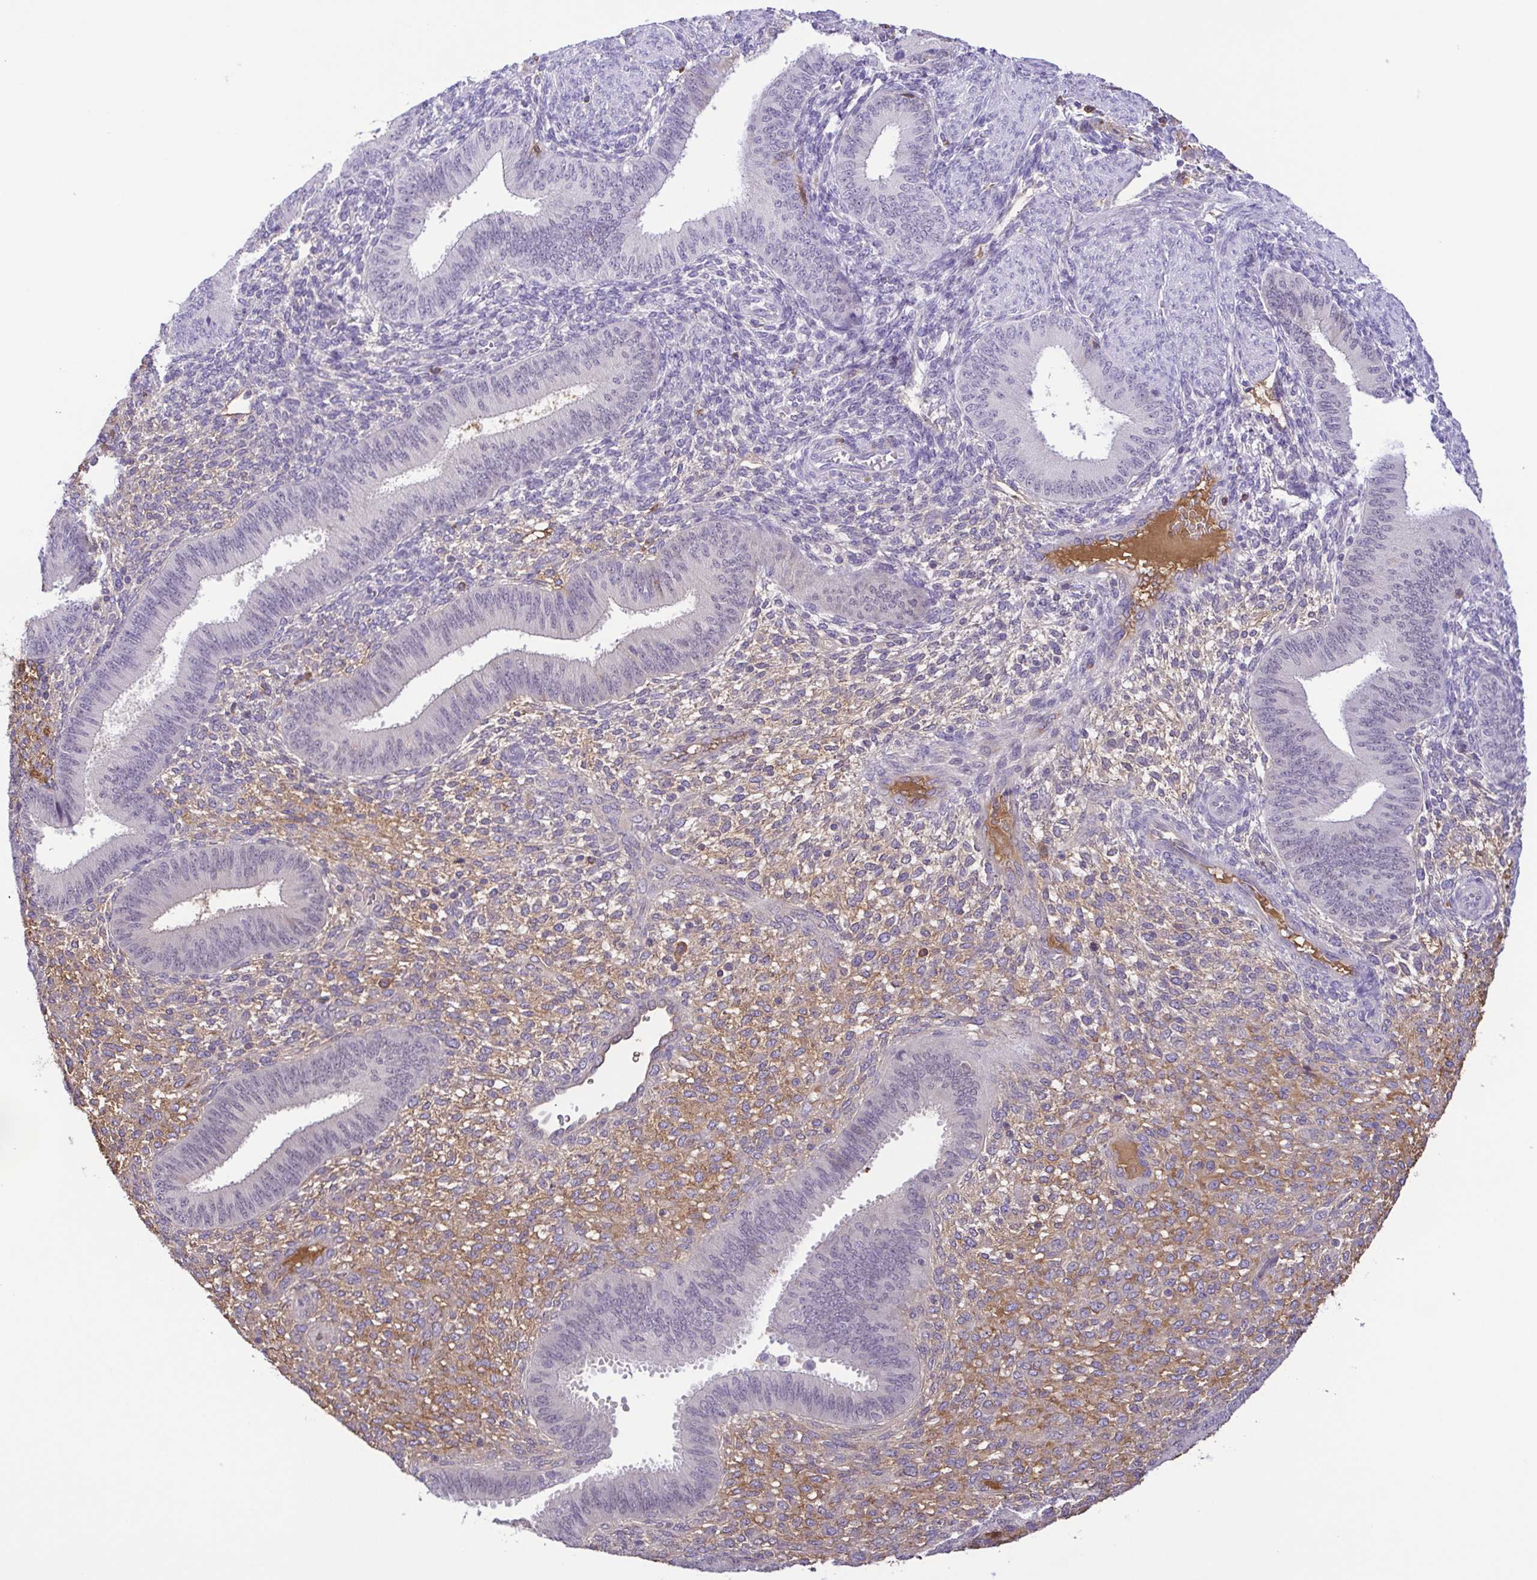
{"staining": {"intensity": "weak", "quantity": "25%-75%", "location": "cytoplasmic/membranous"}, "tissue": "endometrium", "cell_type": "Cells in endometrial stroma", "image_type": "normal", "snomed": [{"axis": "morphology", "description": "Normal tissue, NOS"}, {"axis": "topography", "description": "Endometrium"}], "caption": "Endometrium stained with a protein marker exhibits weak staining in cells in endometrial stroma.", "gene": "IGFL1", "patient": {"sex": "female", "age": 39}}